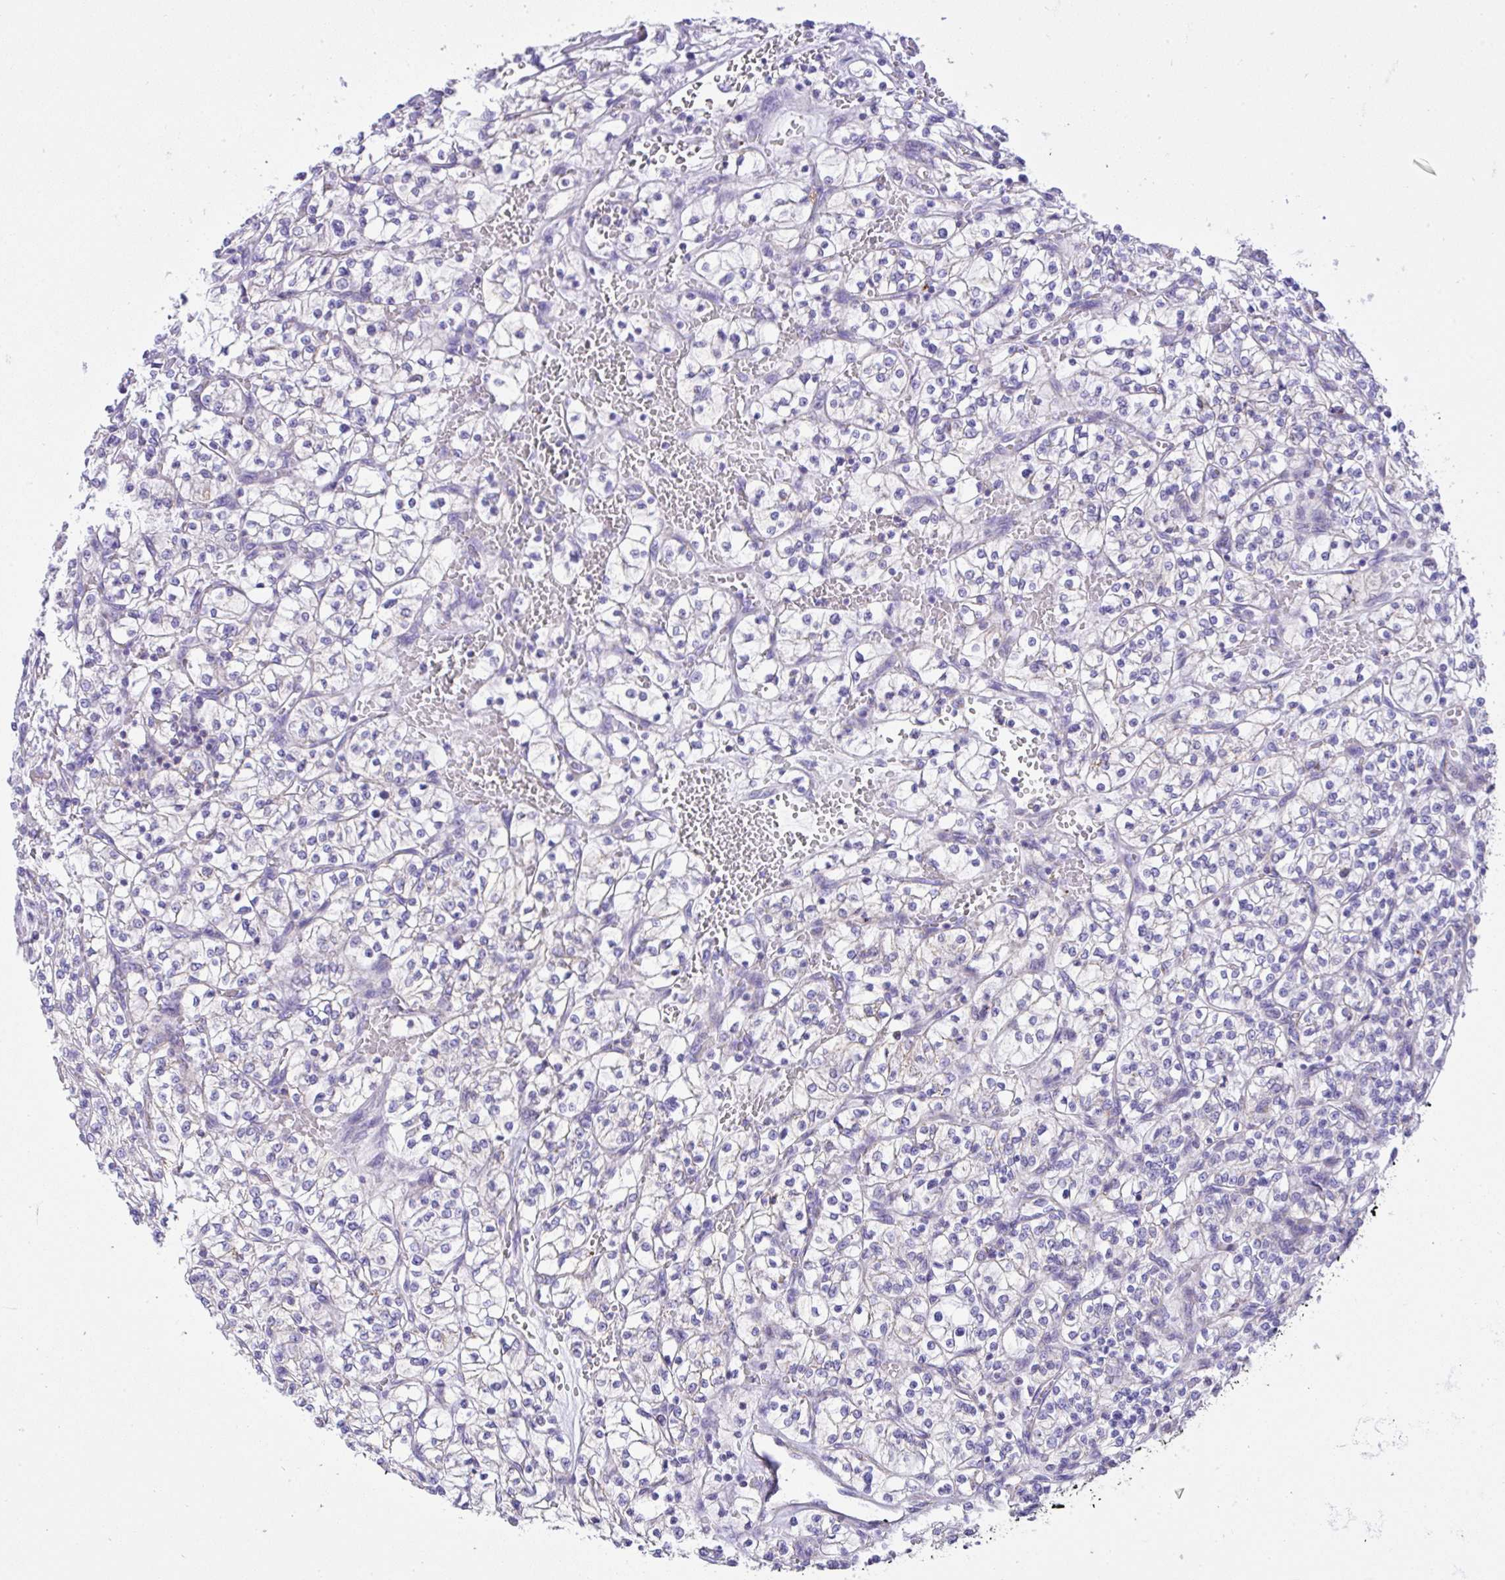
{"staining": {"intensity": "negative", "quantity": "none", "location": "none"}, "tissue": "renal cancer", "cell_type": "Tumor cells", "image_type": "cancer", "snomed": [{"axis": "morphology", "description": "Adenocarcinoma, NOS"}, {"axis": "topography", "description": "Kidney"}], "caption": "IHC of human renal adenocarcinoma demonstrates no positivity in tumor cells.", "gene": "SLC13A1", "patient": {"sex": "female", "age": 64}}